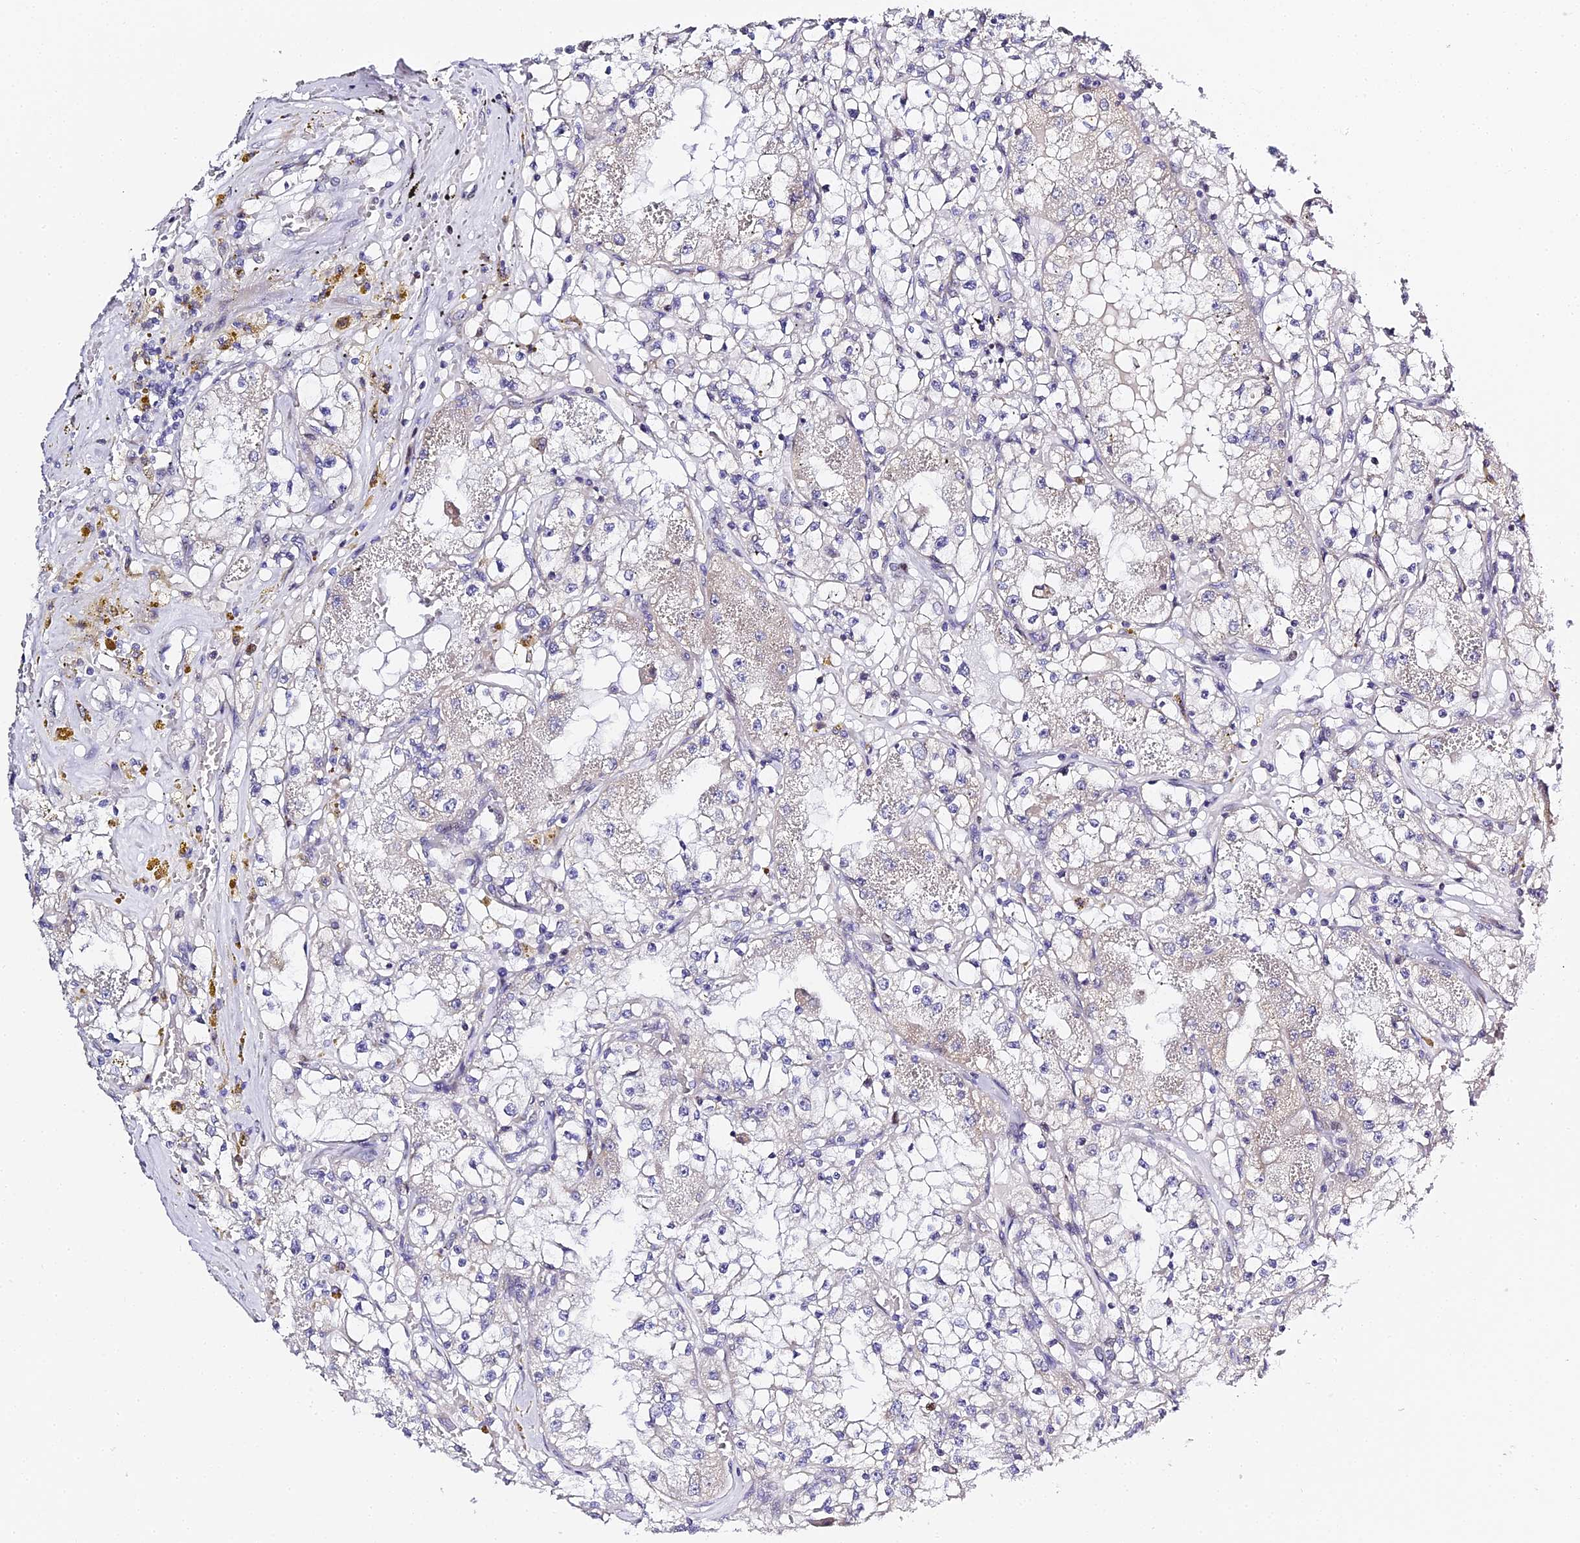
{"staining": {"intensity": "negative", "quantity": "none", "location": "none"}, "tissue": "renal cancer", "cell_type": "Tumor cells", "image_type": "cancer", "snomed": [{"axis": "morphology", "description": "Adenocarcinoma, NOS"}, {"axis": "topography", "description": "Kidney"}], "caption": "The immunohistochemistry histopathology image has no significant staining in tumor cells of renal cancer (adenocarcinoma) tissue. Nuclei are stained in blue.", "gene": "SERP1", "patient": {"sex": "male", "age": 56}}